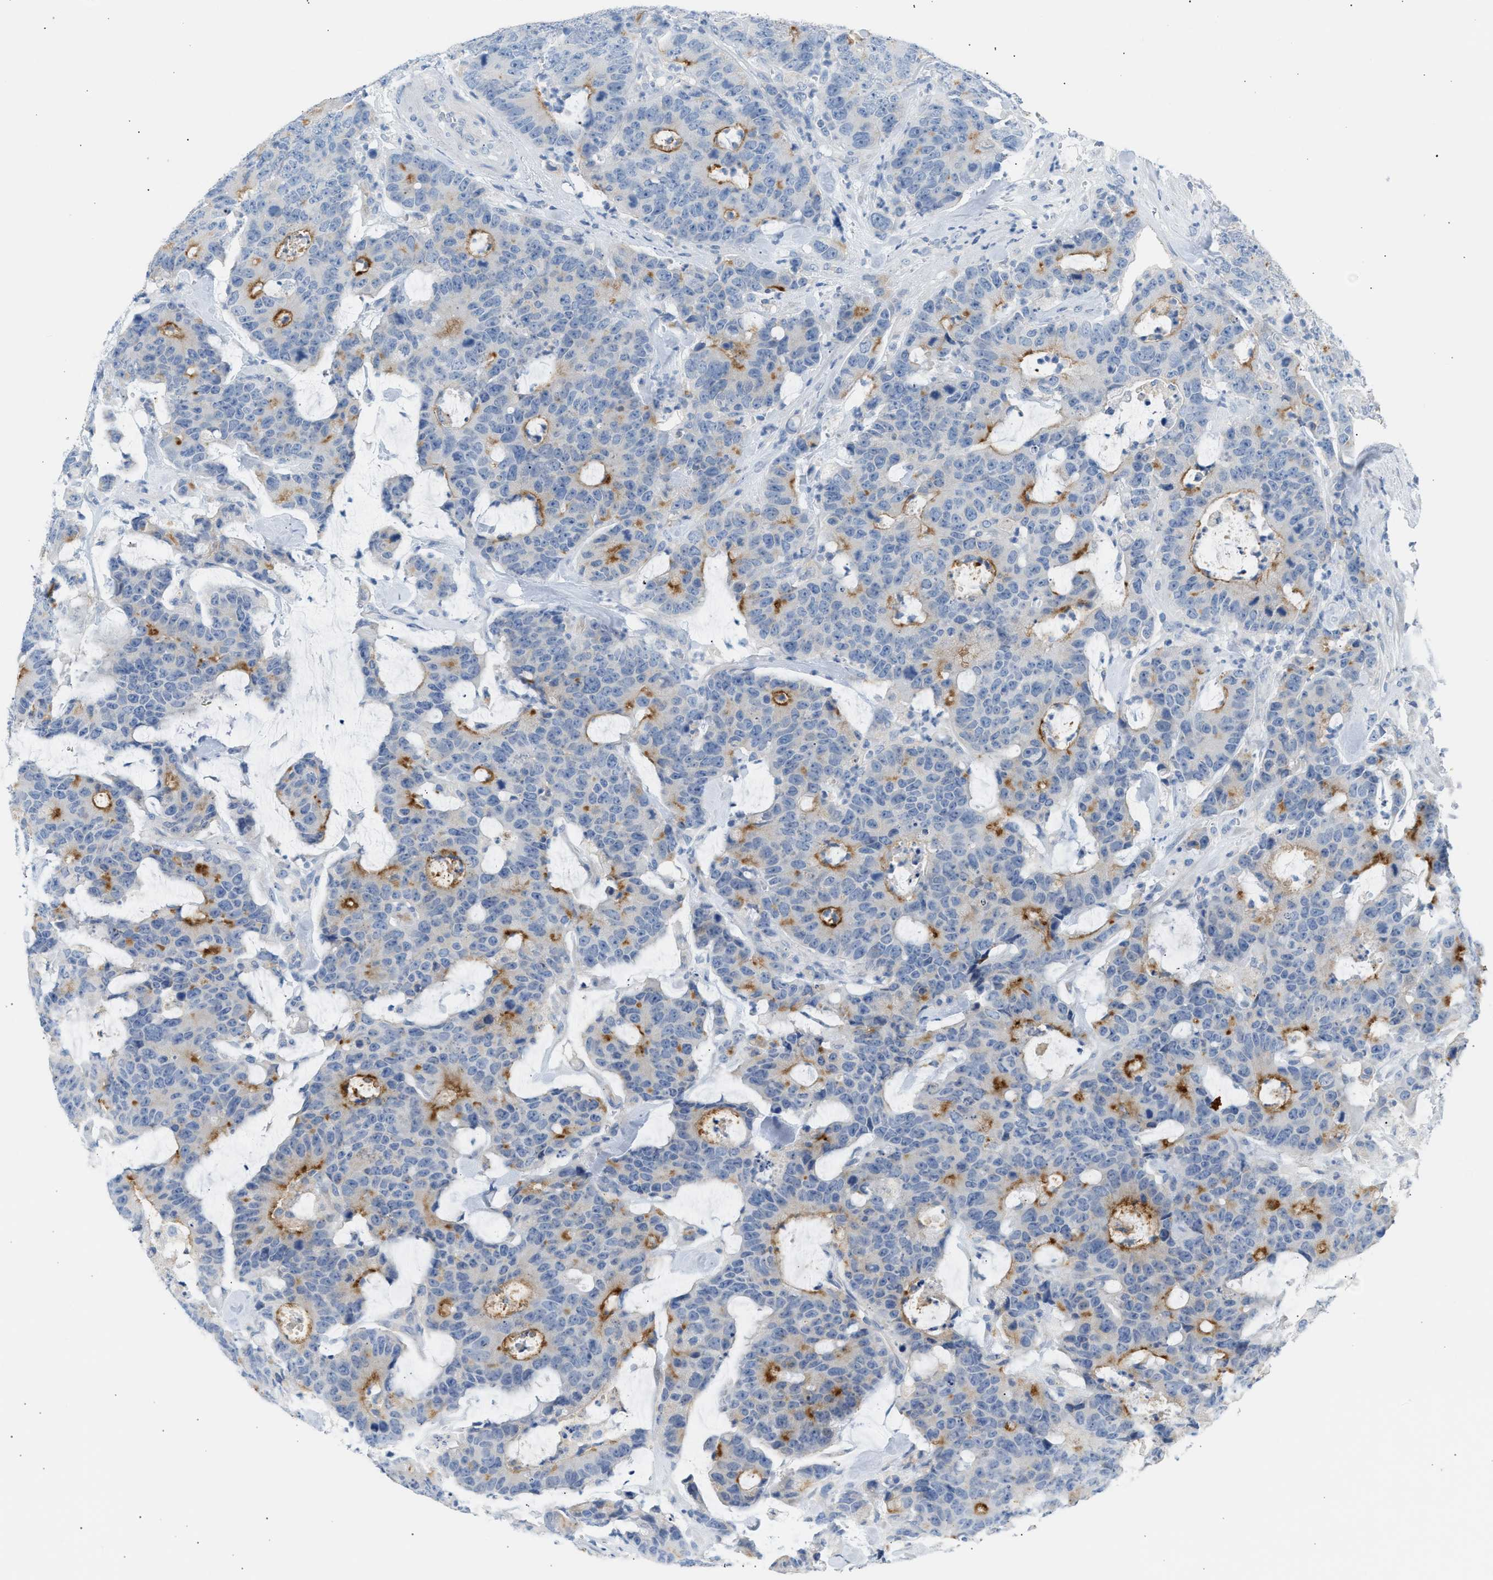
{"staining": {"intensity": "moderate", "quantity": "25%-75%", "location": "cytoplasmic/membranous"}, "tissue": "colorectal cancer", "cell_type": "Tumor cells", "image_type": "cancer", "snomed": [{"axis": "morphology", "description": "Adenocarcinoma, NOS"}, {"axis": "topography", "description": "Colon"}], "caption": "Immunohistochemistry micrograph of neoplastic tissue: human colorectal cancer stained using IHC displays medium levels of moderate protein expression localized specifically in the cytoplasmic/membranous of tumor cells, appearing as a cytoplasmic/membranous brown color.", "gene": "ERBB2", "patient": {"sex": "female", "age": 86}}